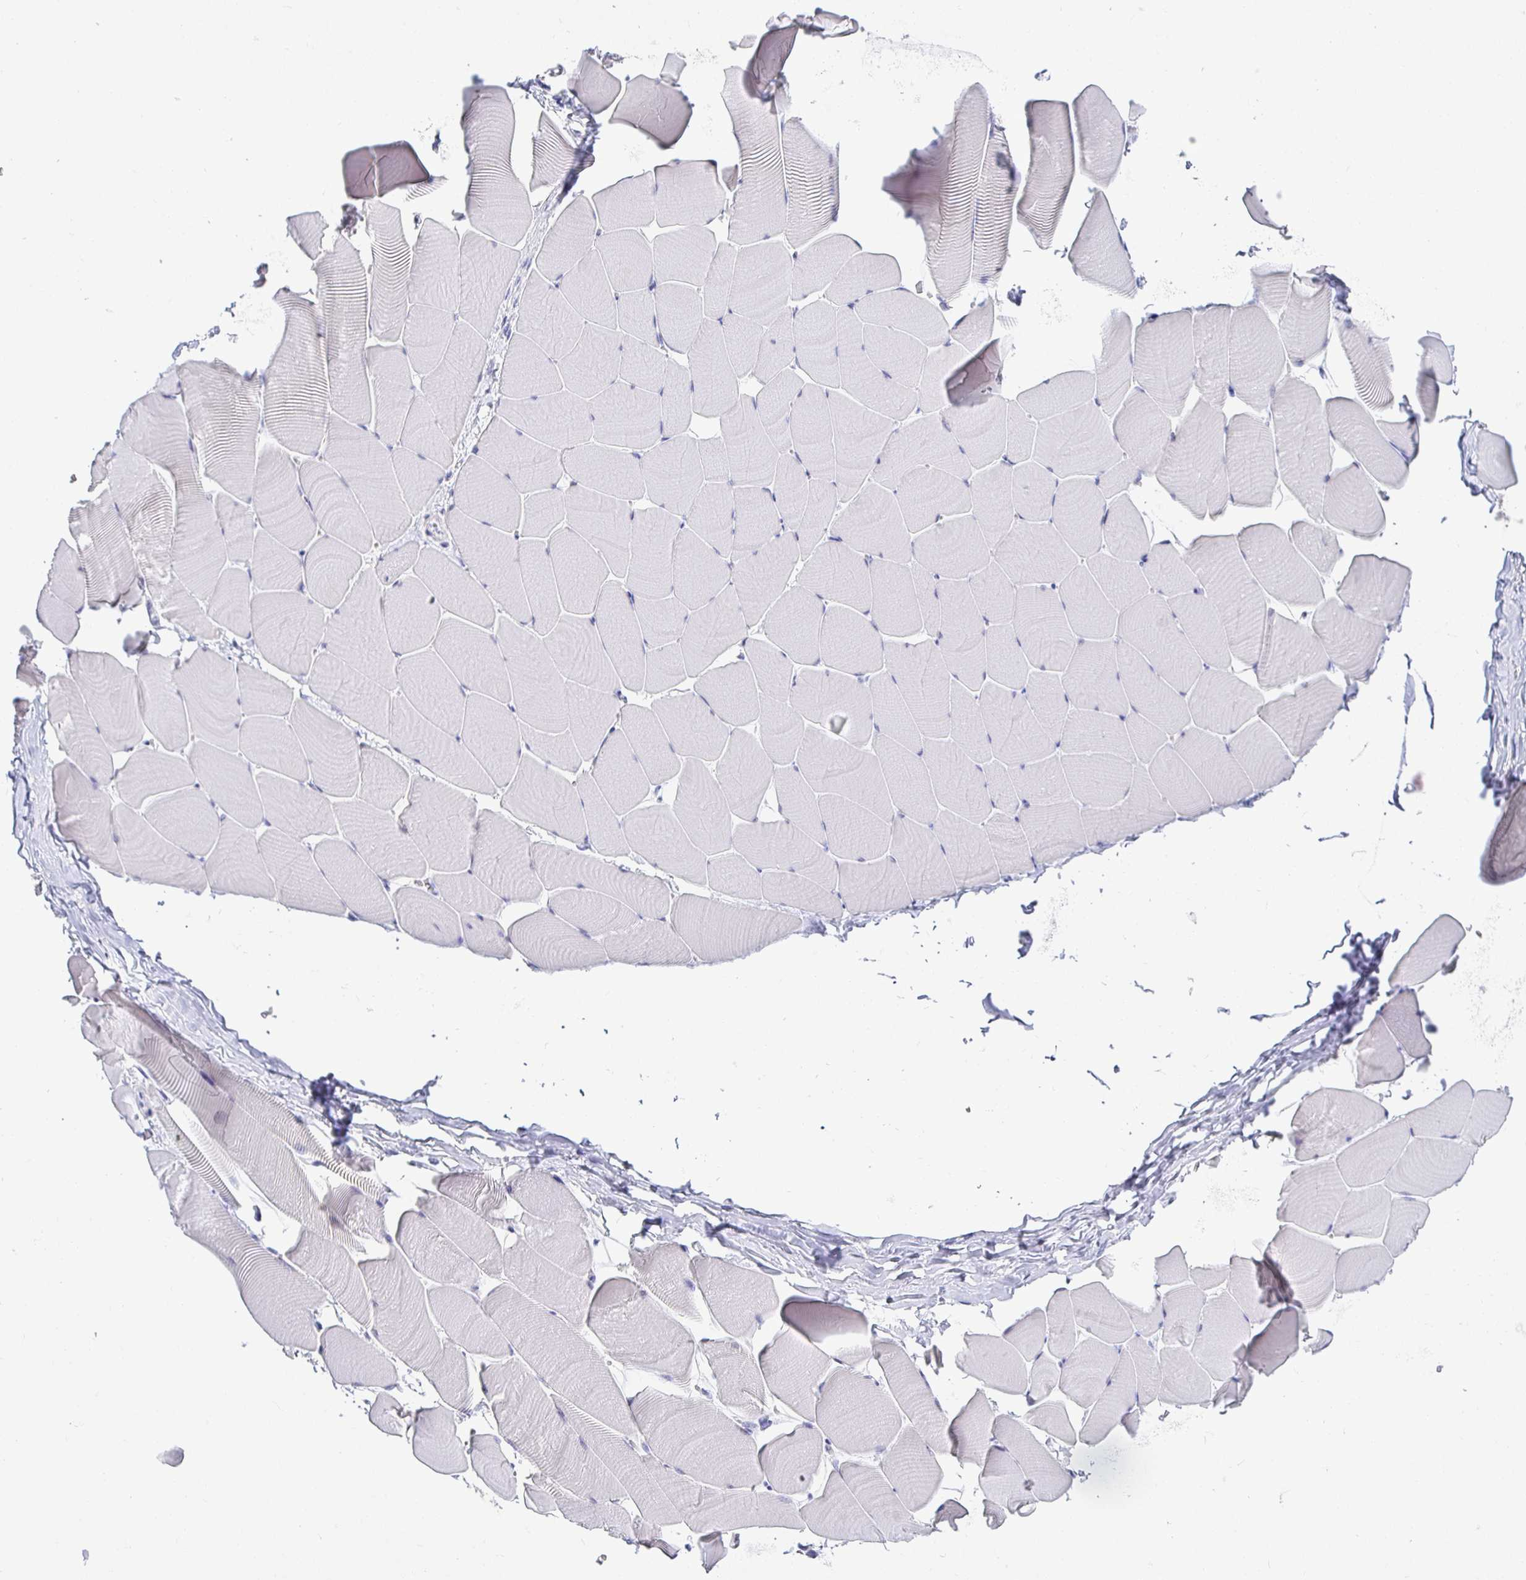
{"staining": {"intensity": "negative", "quantity": "none", "location": "none"}, "tissue": "skeletal muscle", "cell_type": "Myocytes", "image_type": "normal", "snomed": [{"axis": "morphology", "description": "Normal tissue, NOS"}, {"axis": "topography", "description": "Skeletal muscle"}], "caption": "The histopathology image exhibits no significant positivity in myocytes of skeletal muscle.", "gene": "TMEM241", "patient": {"sex": "male", "age": 25}}